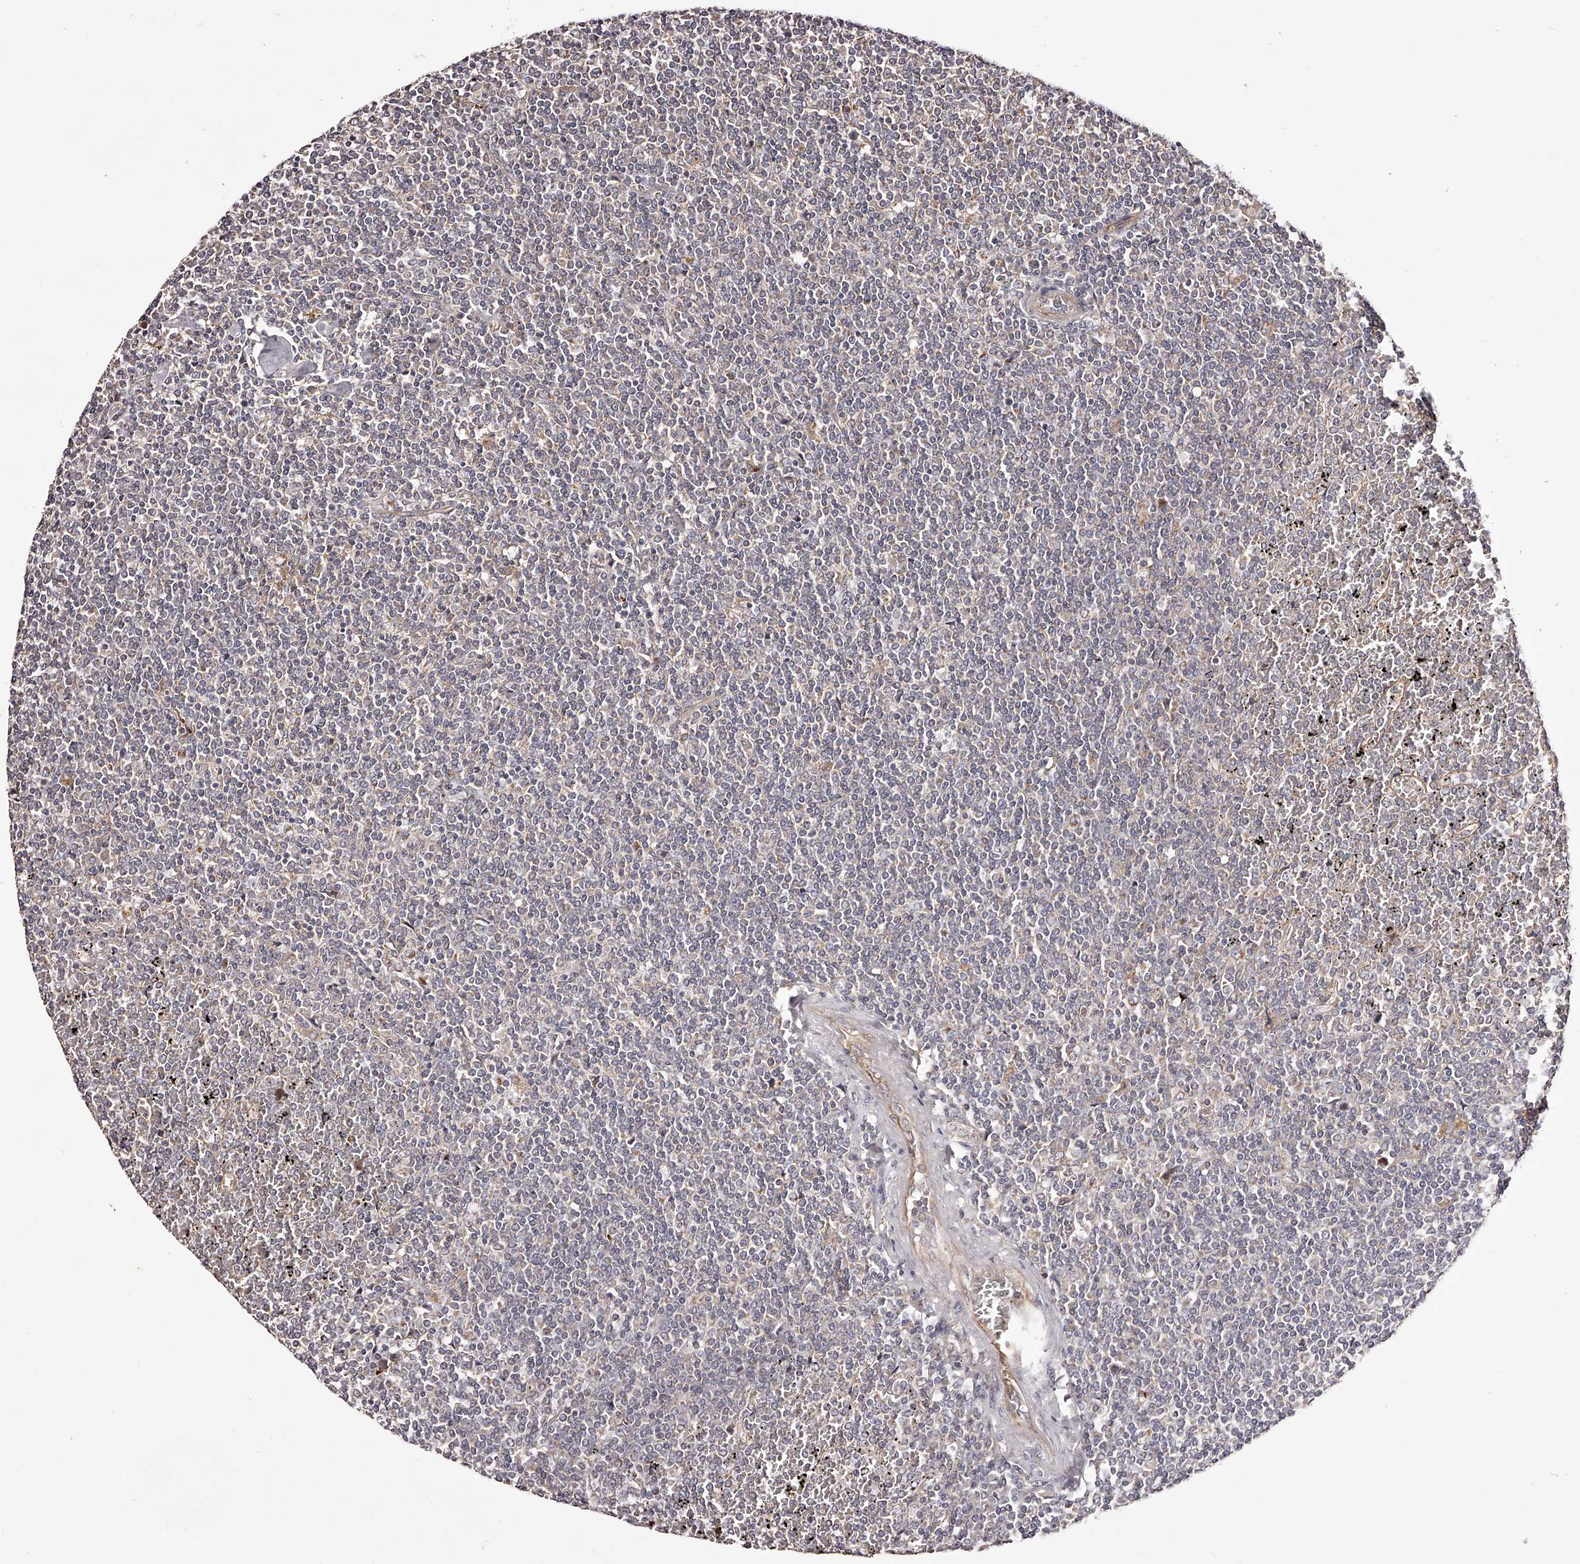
{"staining": {"intensity": "negative", "quantity": "none", "location": "none"}, "tissue": "lymphoma", "cell_type": "Tumor cells", "image_type": "cancer", "snomed": [{"axis": "morphology", "description": "Malignant lymphoma, non-Hodgkin's type, Low grade"}, {"axis": "topography", "description": "Spleen"}], "caption": "Immunohistochemistry of human lymphoma exhibits no expression in tumor cells.", "gene": "ODF2L", "patient": {"sex": "female", "age": 19}}